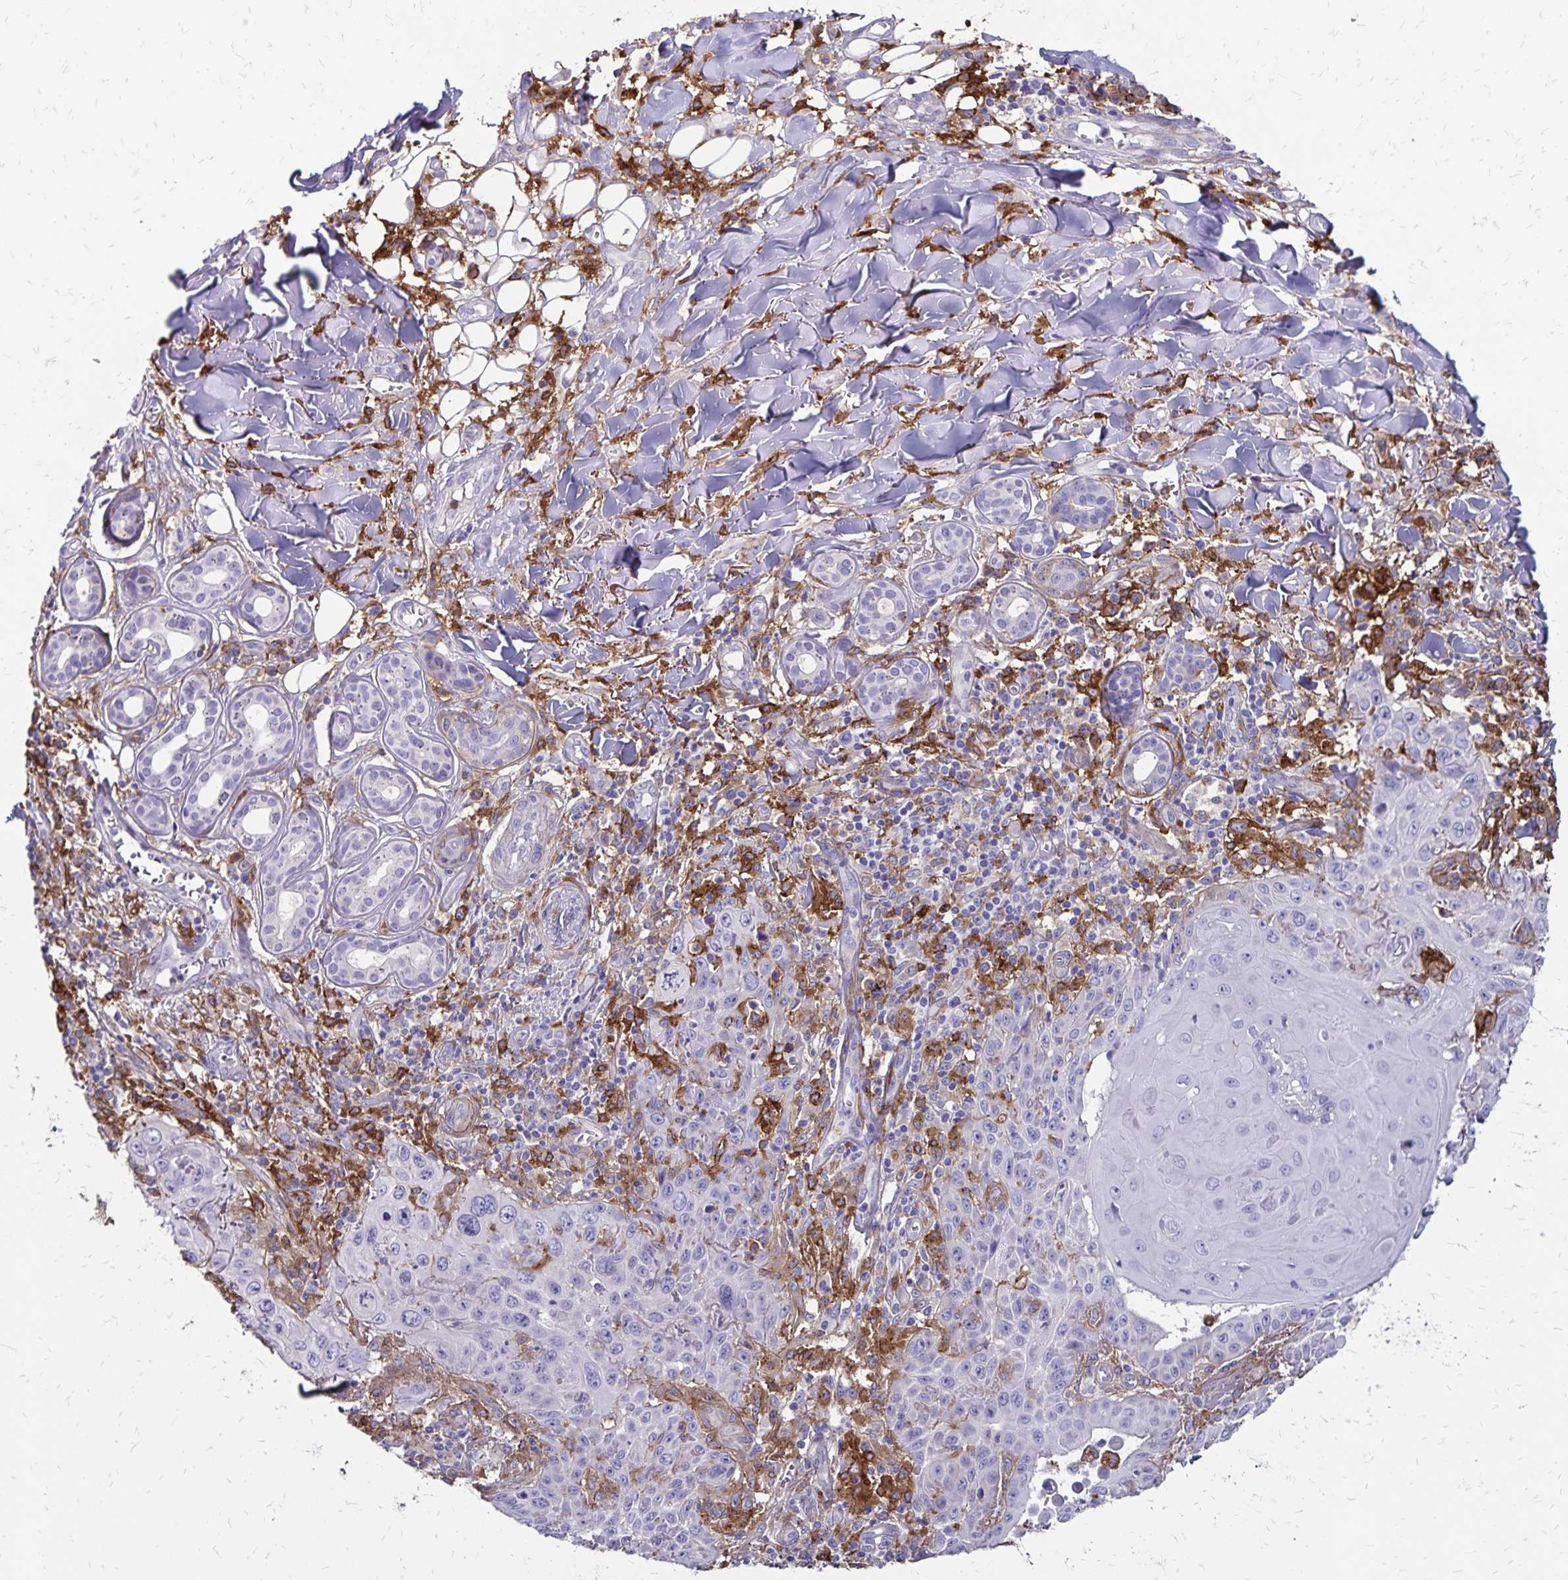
{"staining": {"intensity": "negative", "quantity": "none", "location": "none"}, "tissue": "skin cancer", "cell_type": "Tumor cells", "image_type": "cancer", "snomed": [{"axis": "morphology", "description": "Squamous cell carcinoma, NOS"}, {"axis": "topography", "description": "Skin"}], "caption": "The micrograph exhibits no staining of tumor cells in skin cancer (squamous cell carcinoma). Nuclei are stained in blue.", "gene": "TNS3", "patient": {"sex": "male", "age": 75}}